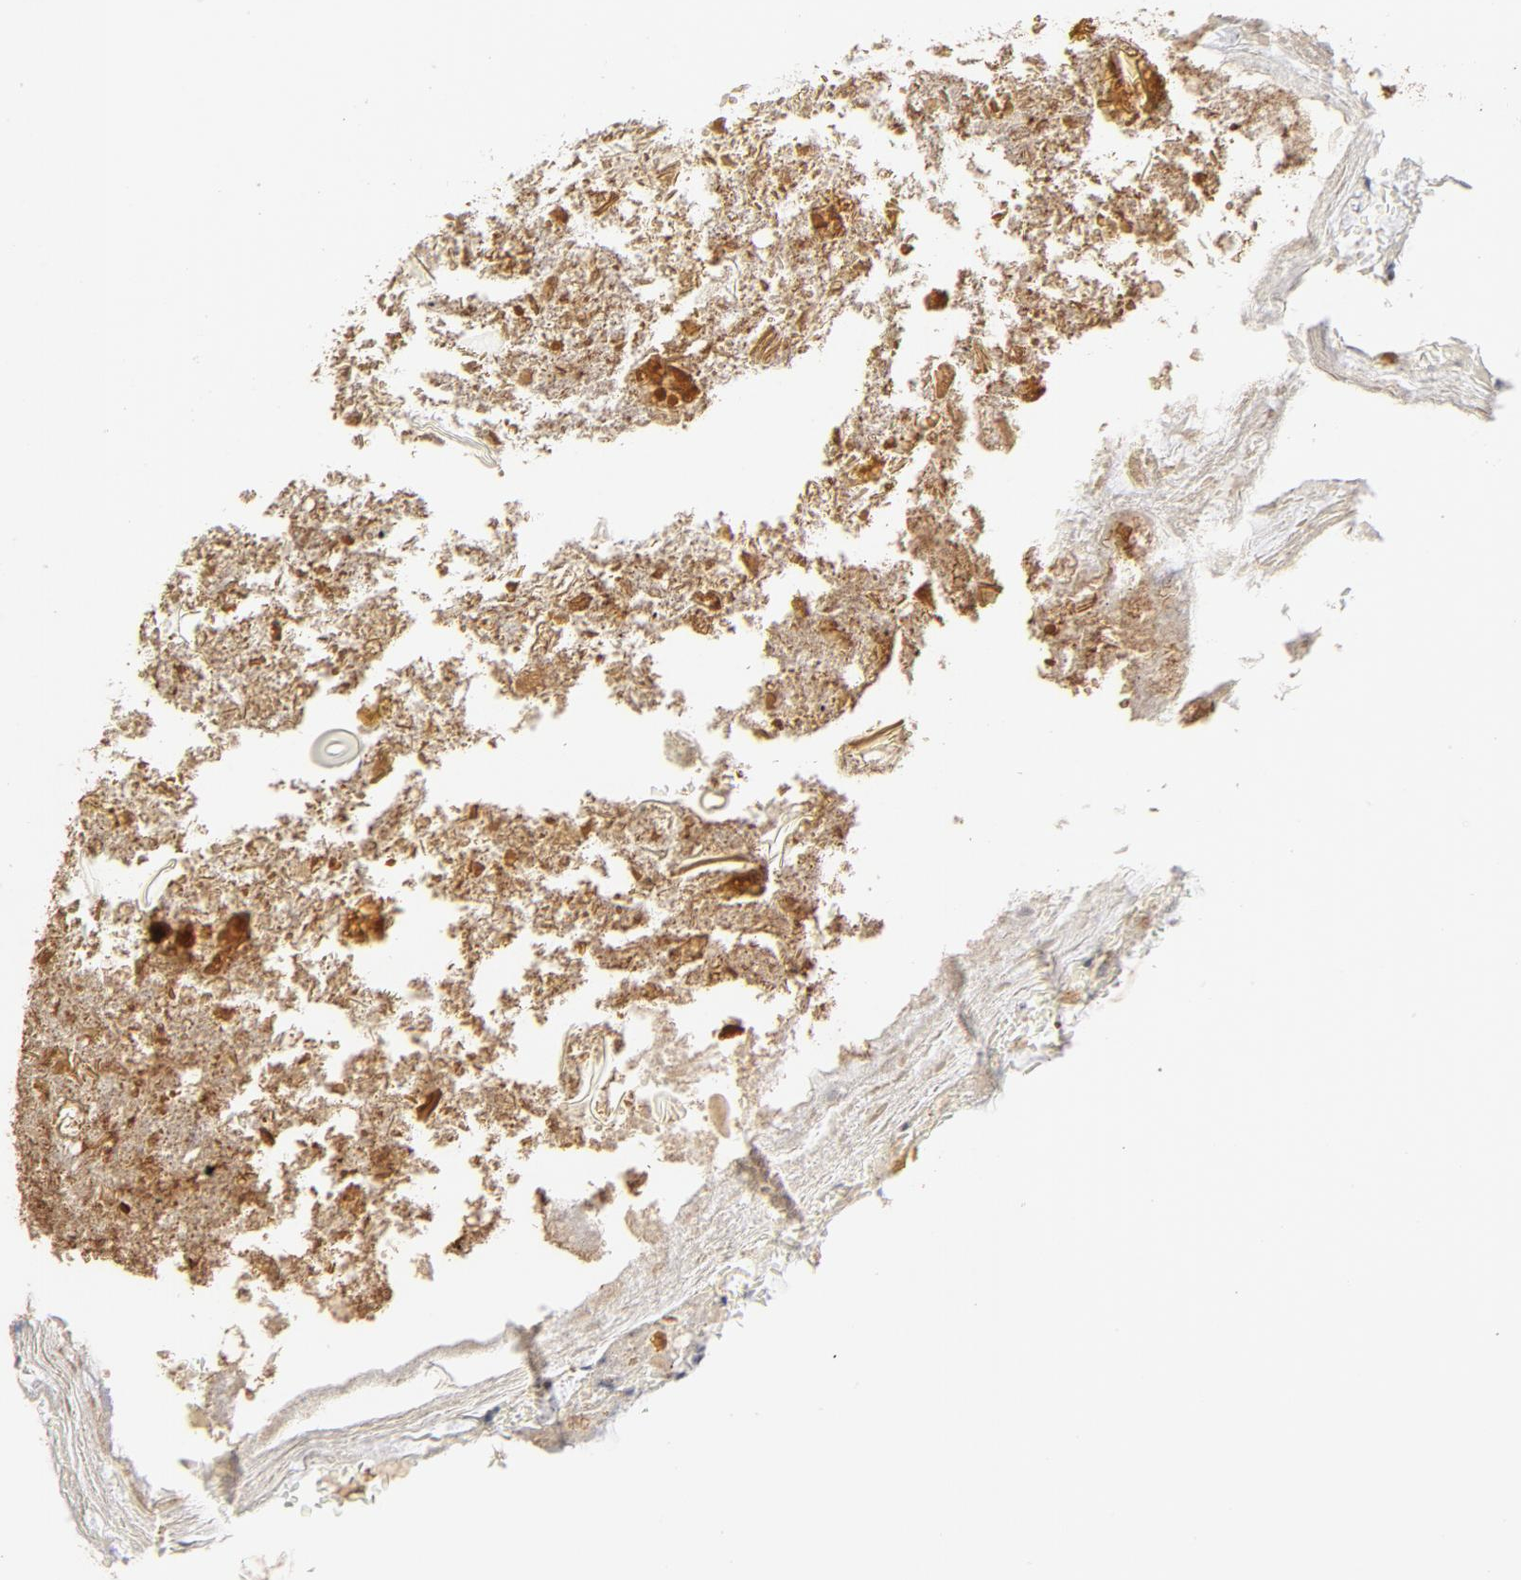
{"staining": {"intensity": "weak", "quantity": ">75%", "location": "nuclear"}, "tissue": "appendix", "cell_type": "Glandular cells", "image_type": "normal", "snomed": [{"axis": "morphology", "description": "Normal tissue, NOS"}, {"axis": "topography", "description": "Appendix"}], "caption": "Brown immunohistochemical staining in benign human appendix shows weak nuclear positivity in approximately >75% of glandular cells. Nuclei are stained in blue.", "gene": "MEF2A", "patient": {"sex": "female", "age": 10}}